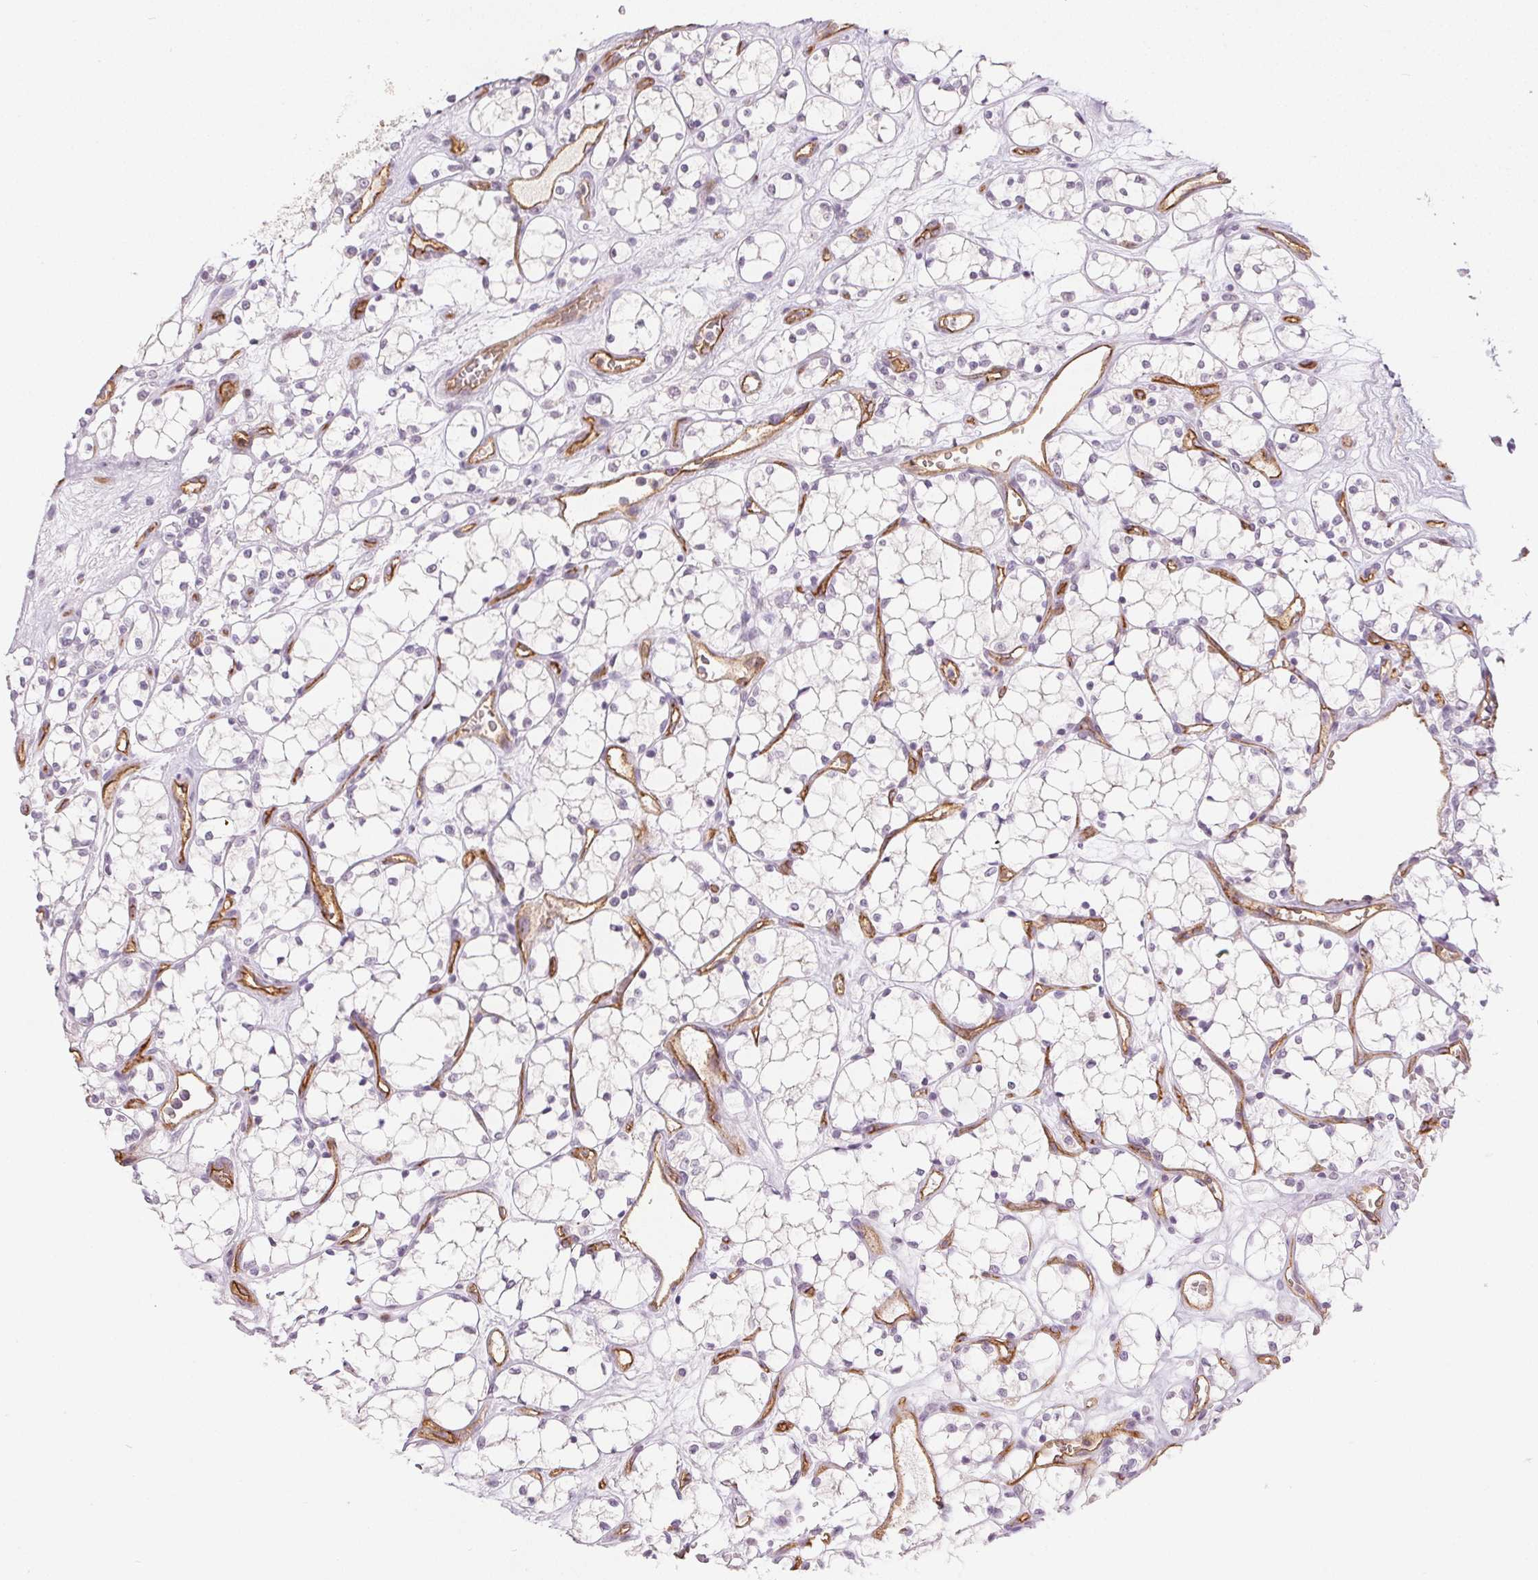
{"staining": {"intensity": "negative", "quantity": "none", "location": "none"}, "tissue": "renal cancer", "cell_type": "Tumor cells", "image_type": "cancer", "snomed": [{"axis": "morphology", "description": "Adenocarcinoma, NOS"}, {"axis": "topography", "description": "Kidney"}], "caption": "Immunohistochemistry image of neoplastic tissue: adenocarcinoma (renal) stained with DAB (3,3'-diaminobenzidine) displays no significant protein expression in tumor cells.", "gene": "PODXL", "patient": {"sex": "female", "age": 69}}